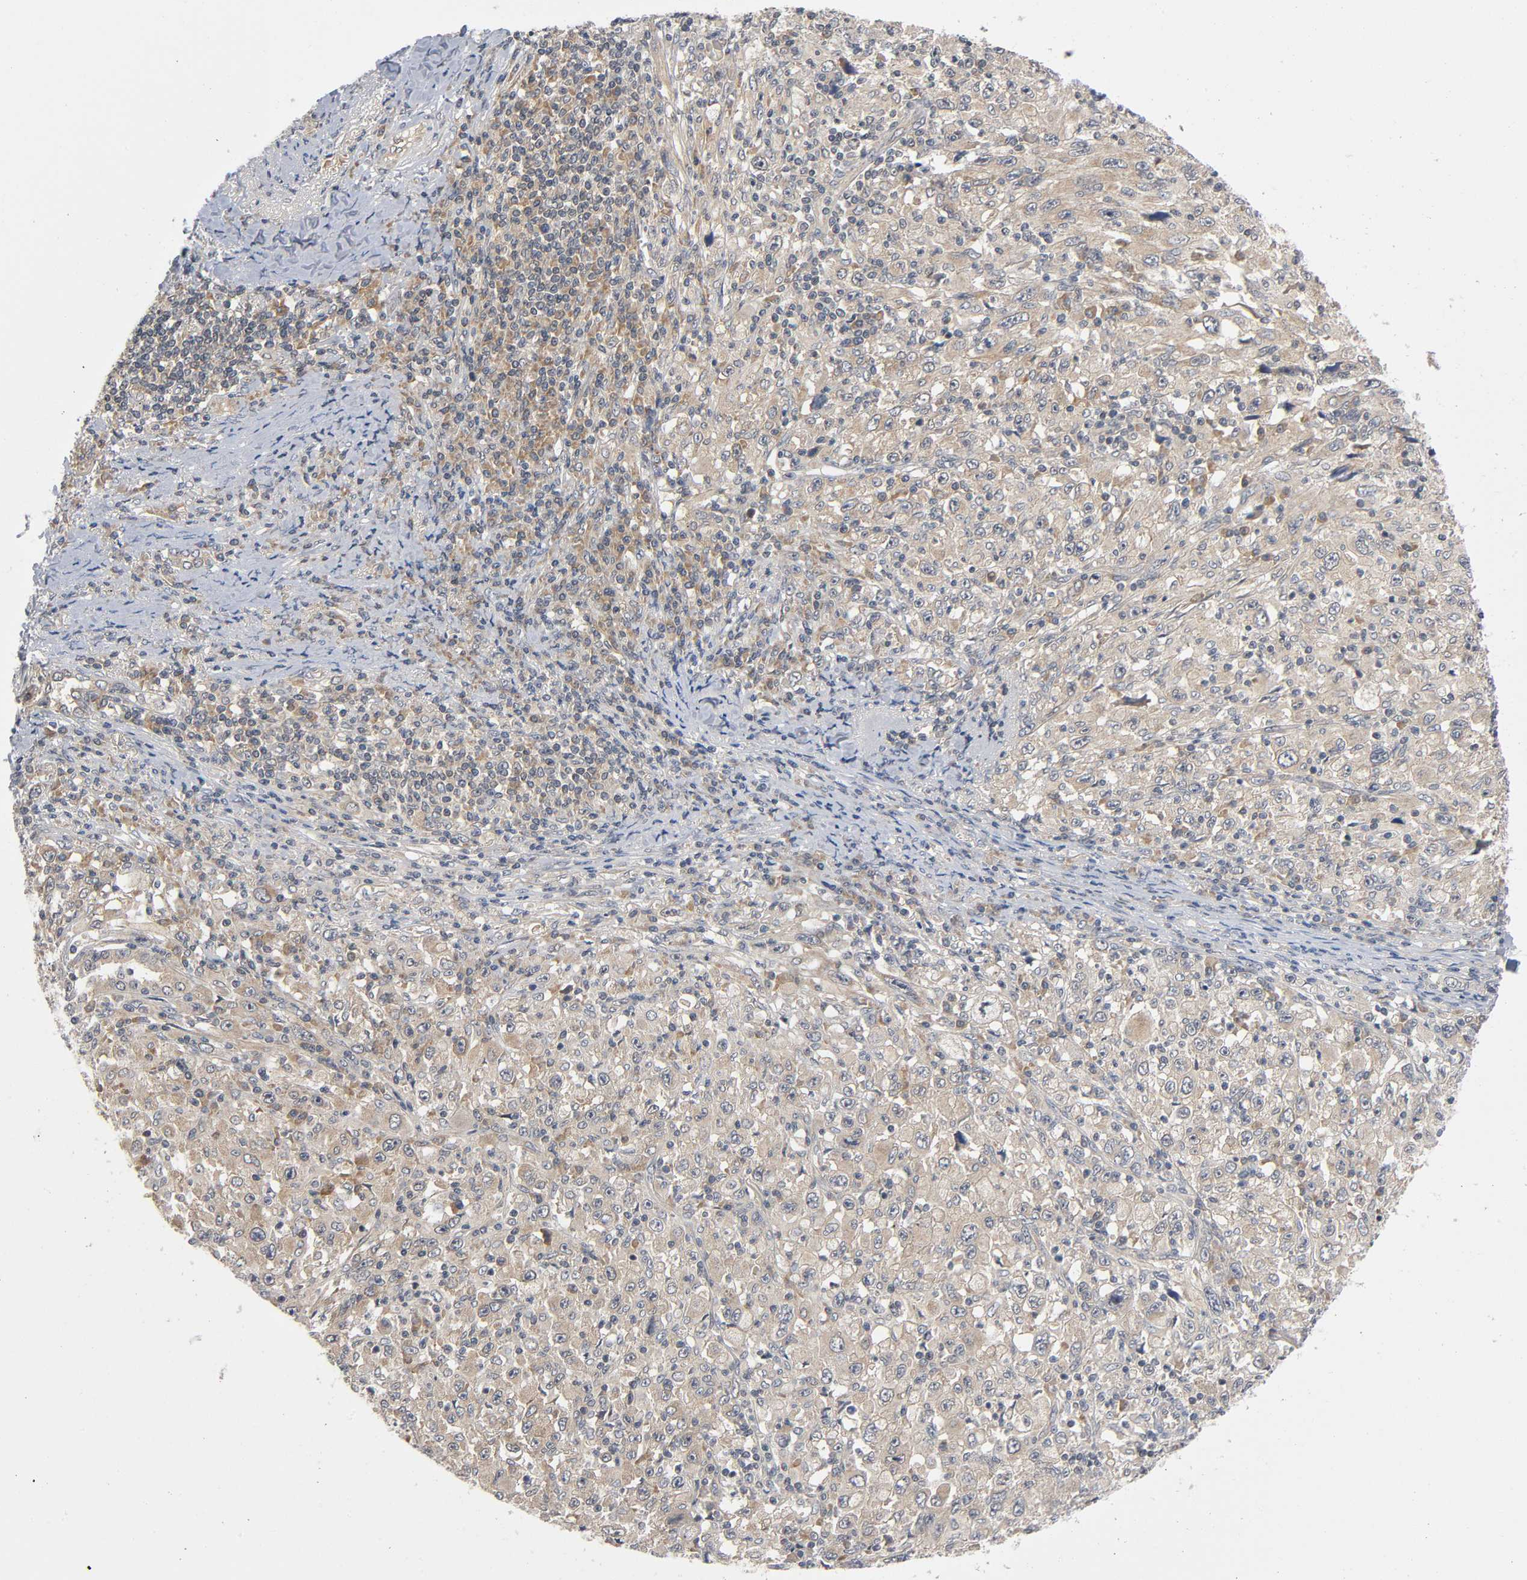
{"staining": {"intensity": "weak", "quantity": ">75%", "location": "cytoplasmic/membranous"}, "tissue": "melanoma", "cell_type": "Tumor cells", "image_type": "cancer", "snomed": [{"axis": "morphology", "description": "Malignant melanoma, Metastatic site"}, {"axis": "topography", "description": "Skin"}], "caption": "An immunohistochemistry (IHC) image of tumor tissue is shown. Protein staining in brown highlights weak cytoplasmic/membranous positivity in melanoma within tumor cells. (Brightfield microscopy of DAB IHC at high magnification).", "gene": "MAPK8", "patient": {"sex": "female", "age": 56}}